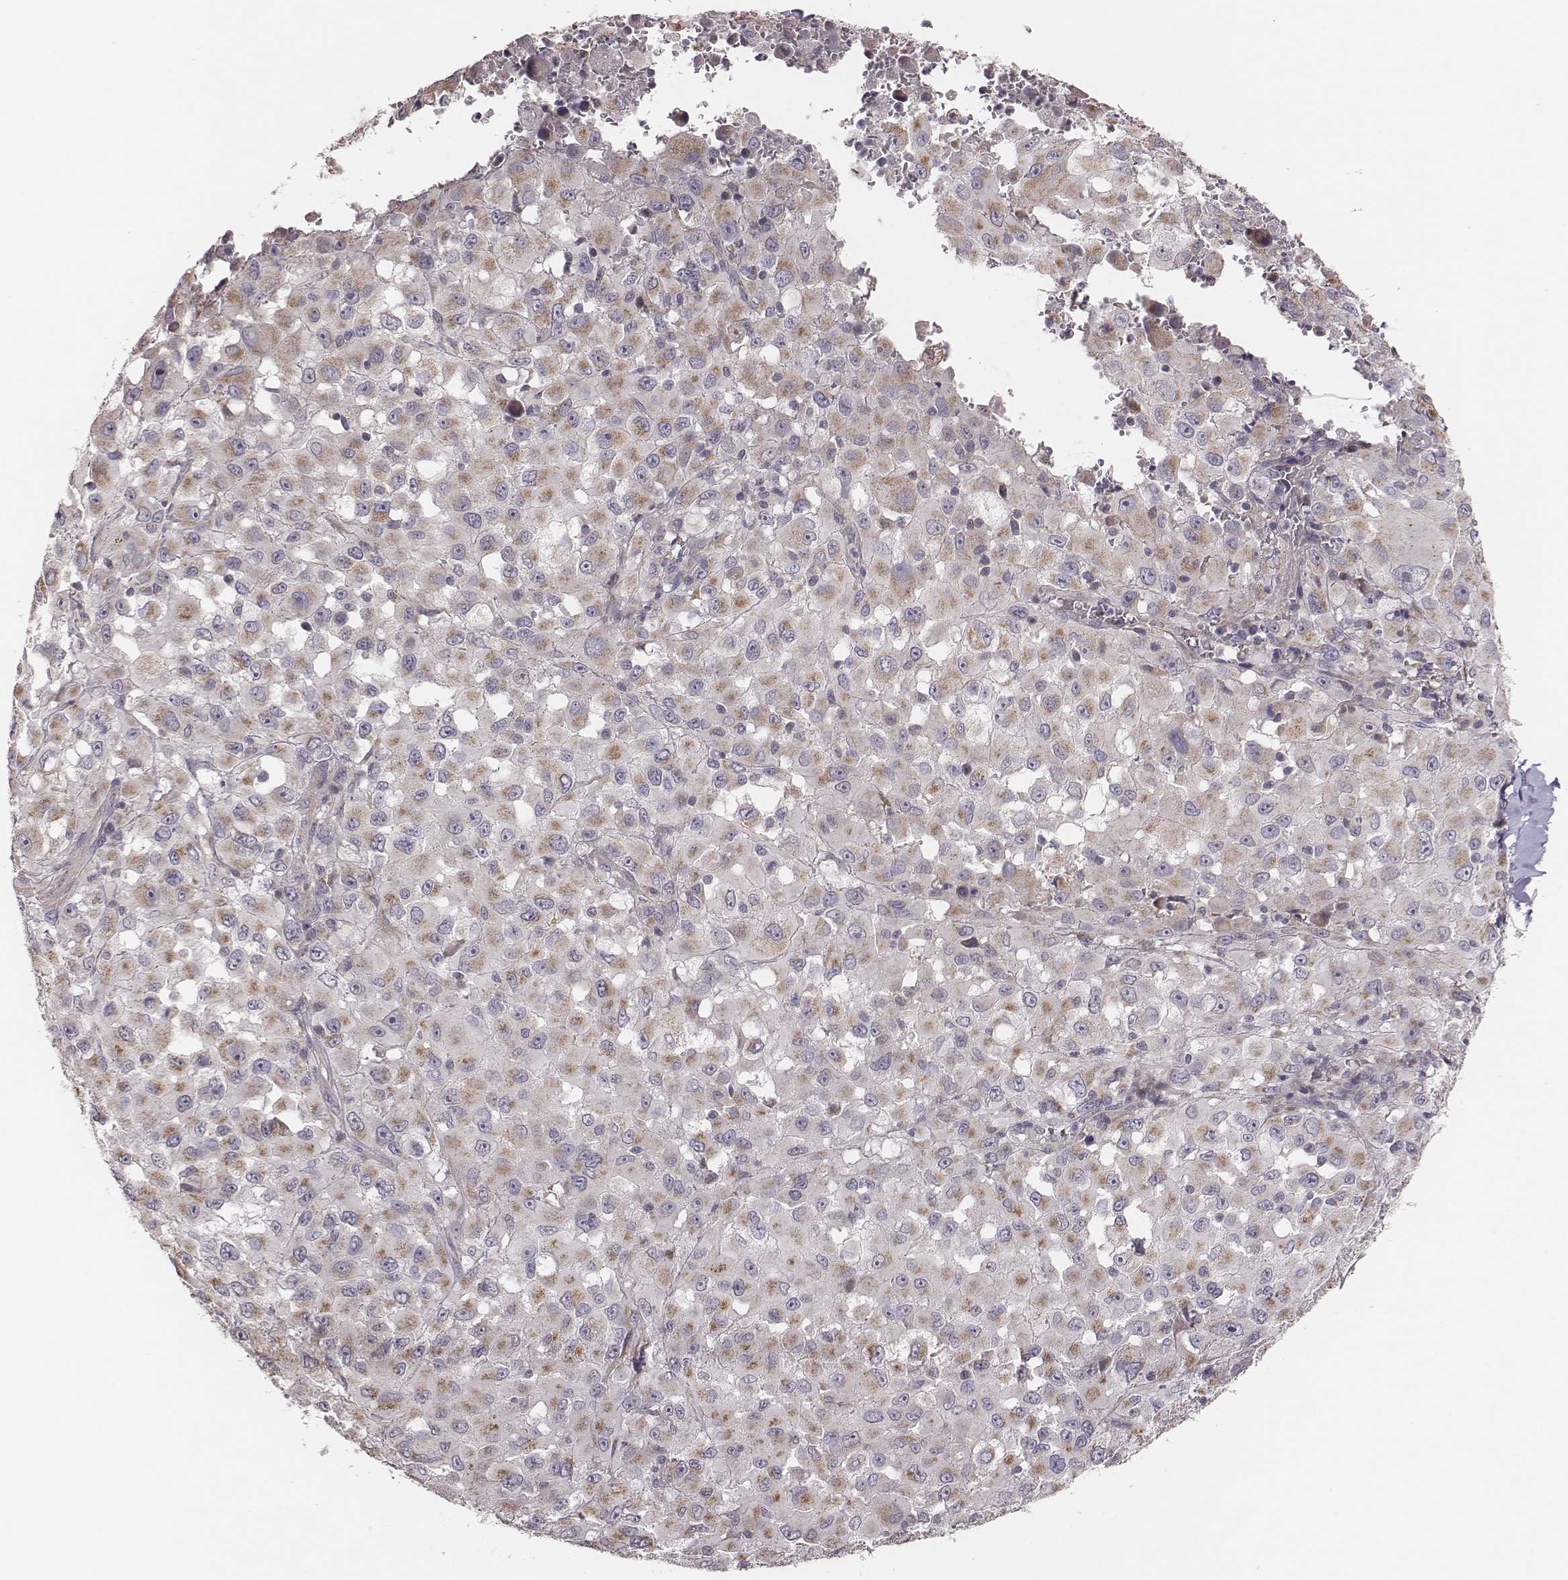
{"staining": {"intensity": "weak", "quantity": "25%-75%", "location": "cytoplasmic/membranous"}, "tissue": "melanoma", "cell_type": "Tumor cells", "image_type": "cancer", "snomed": [{"axis": "morphology", "description": "Malignant melanoma, Metastatic site"}, {"axis": "topography", "description": "Lymph node"}], "caption": "This image displays IHC staining of human malignant melanoma (metastatic site), with low weak cytoplasmic/membranous staining in approximately 25%-75% of tumor cells.", "gene": "HAVCR1", "patient": {"sex": "male", "age": 50}}